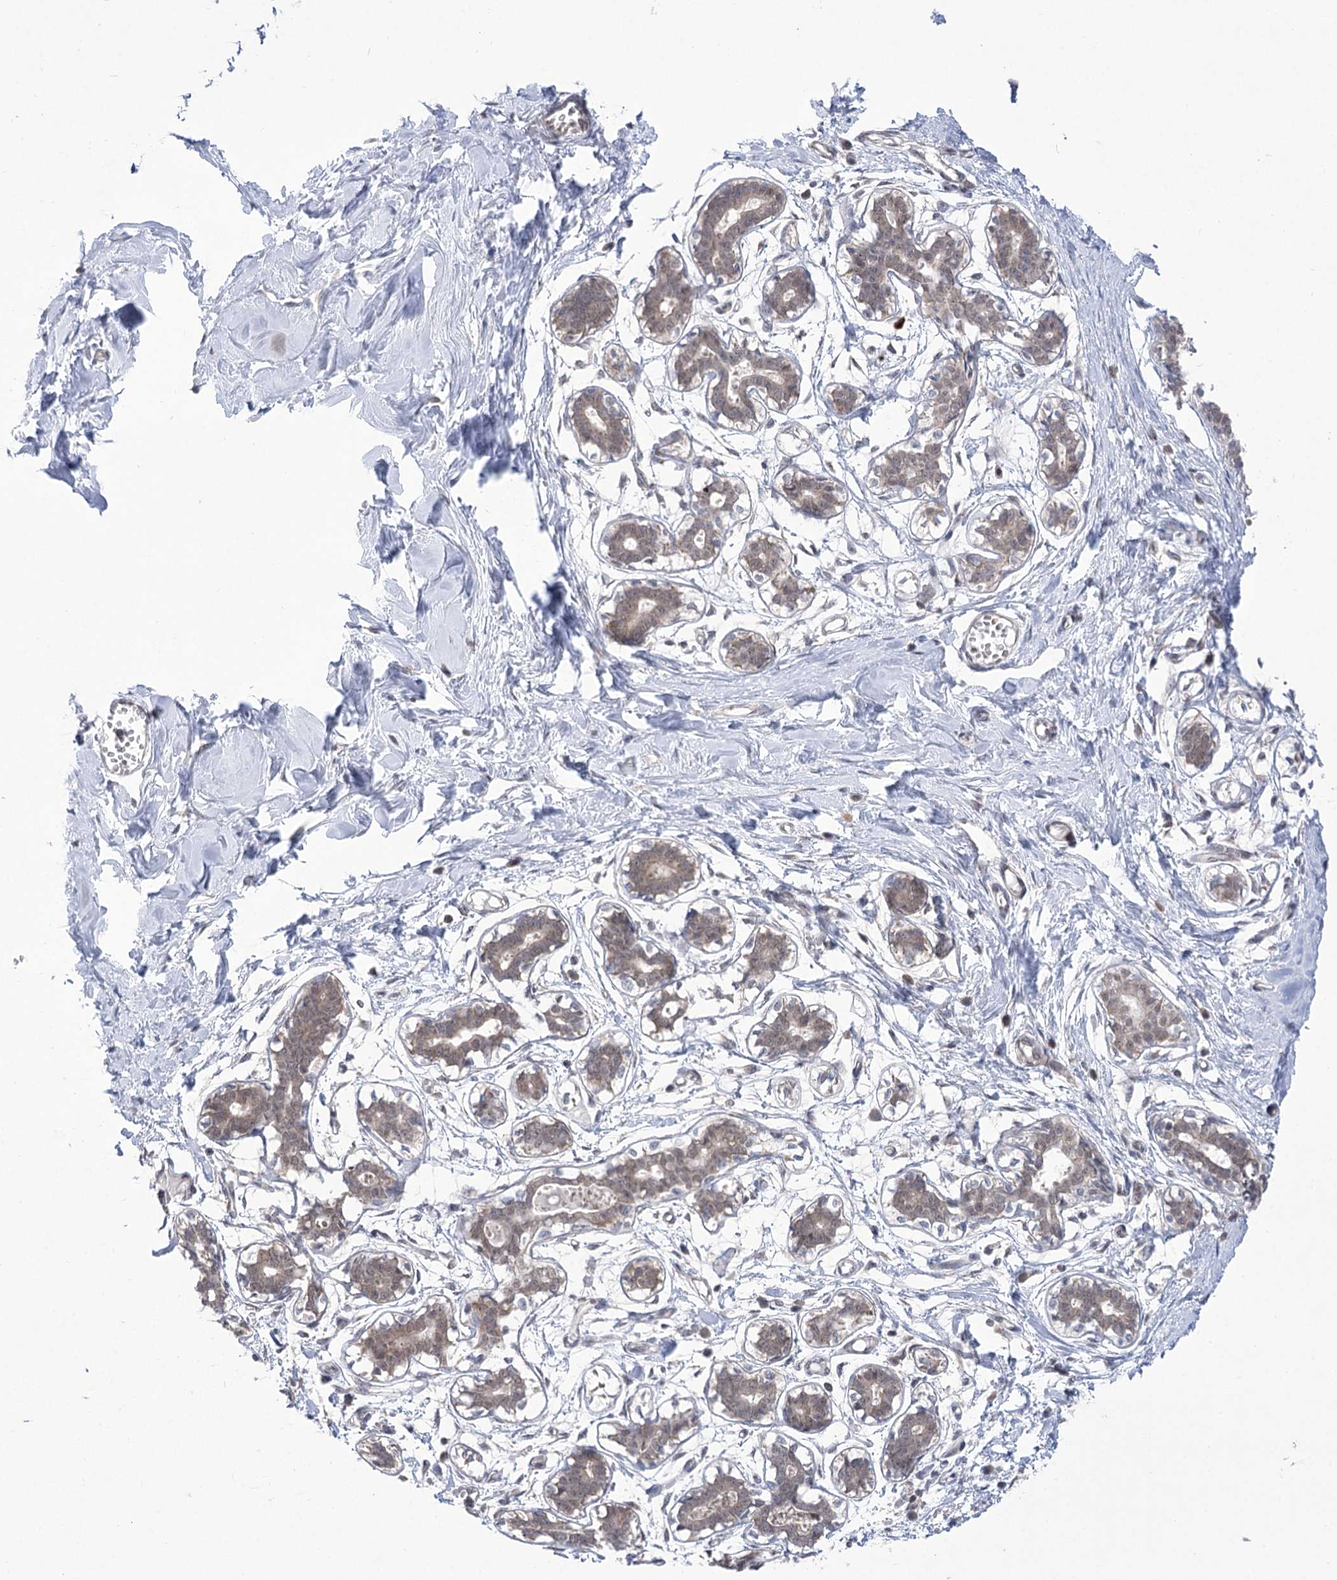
{"staining": {"intensity": "negative", "quantity": "none", "location": "none"}, "tissue": "breast", "cell_type": "Adipocytes", "image_type": "normal", "snomed": [{"axis": "morphology", "description": "Normal tissue, NOS"}, {"axis": "topography", "description": "Breast"}], "caption": "Immunohistochemistry (IHC) image of unremarkable breast stained for a protein (brown), which displays no positivity in adipocytes. (Immunohistochemistry, brightfield microscopy, high magnification).", "gene": "ZMAT2", "patient": {"sex": "female", "age": 27}}